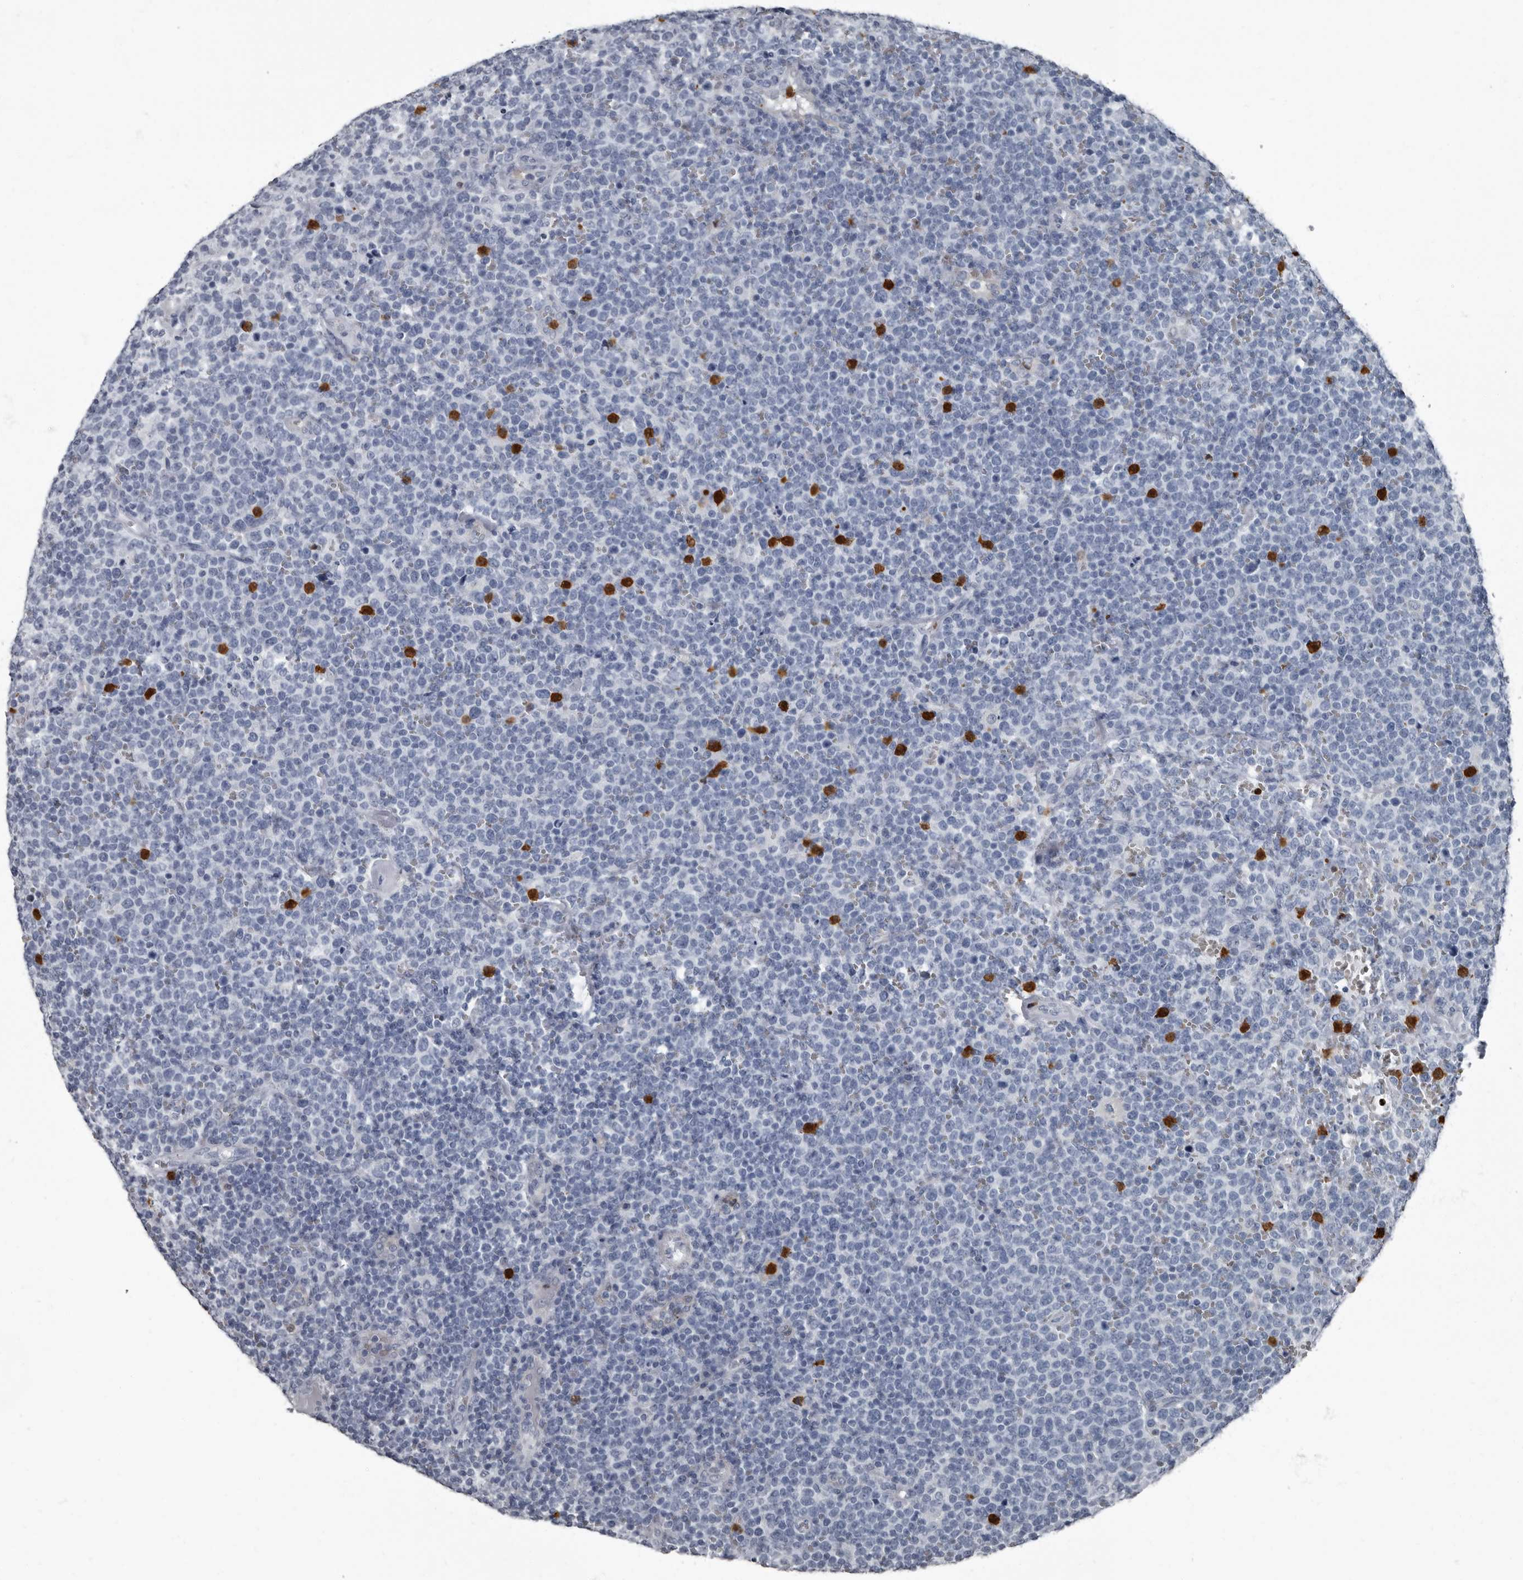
{"staining": {"intensity": "negative", "quantity": "none", "location": "none"}, "tissue": "lymphoma", "cell_type": "Tumor cells", "image_type": "cancer", "snomed": [{"axis": "morphology", "description": "Malignant lymphoma, non-Hodgkin's type, High grade"}, {"axis": "topography", "description": "Lymph node"}], "caption": "Tumor cells are negative for protein expression in human lymphoma.", "gene": "TPD52L1", "patient": {"sex": "male", "age": 61}}